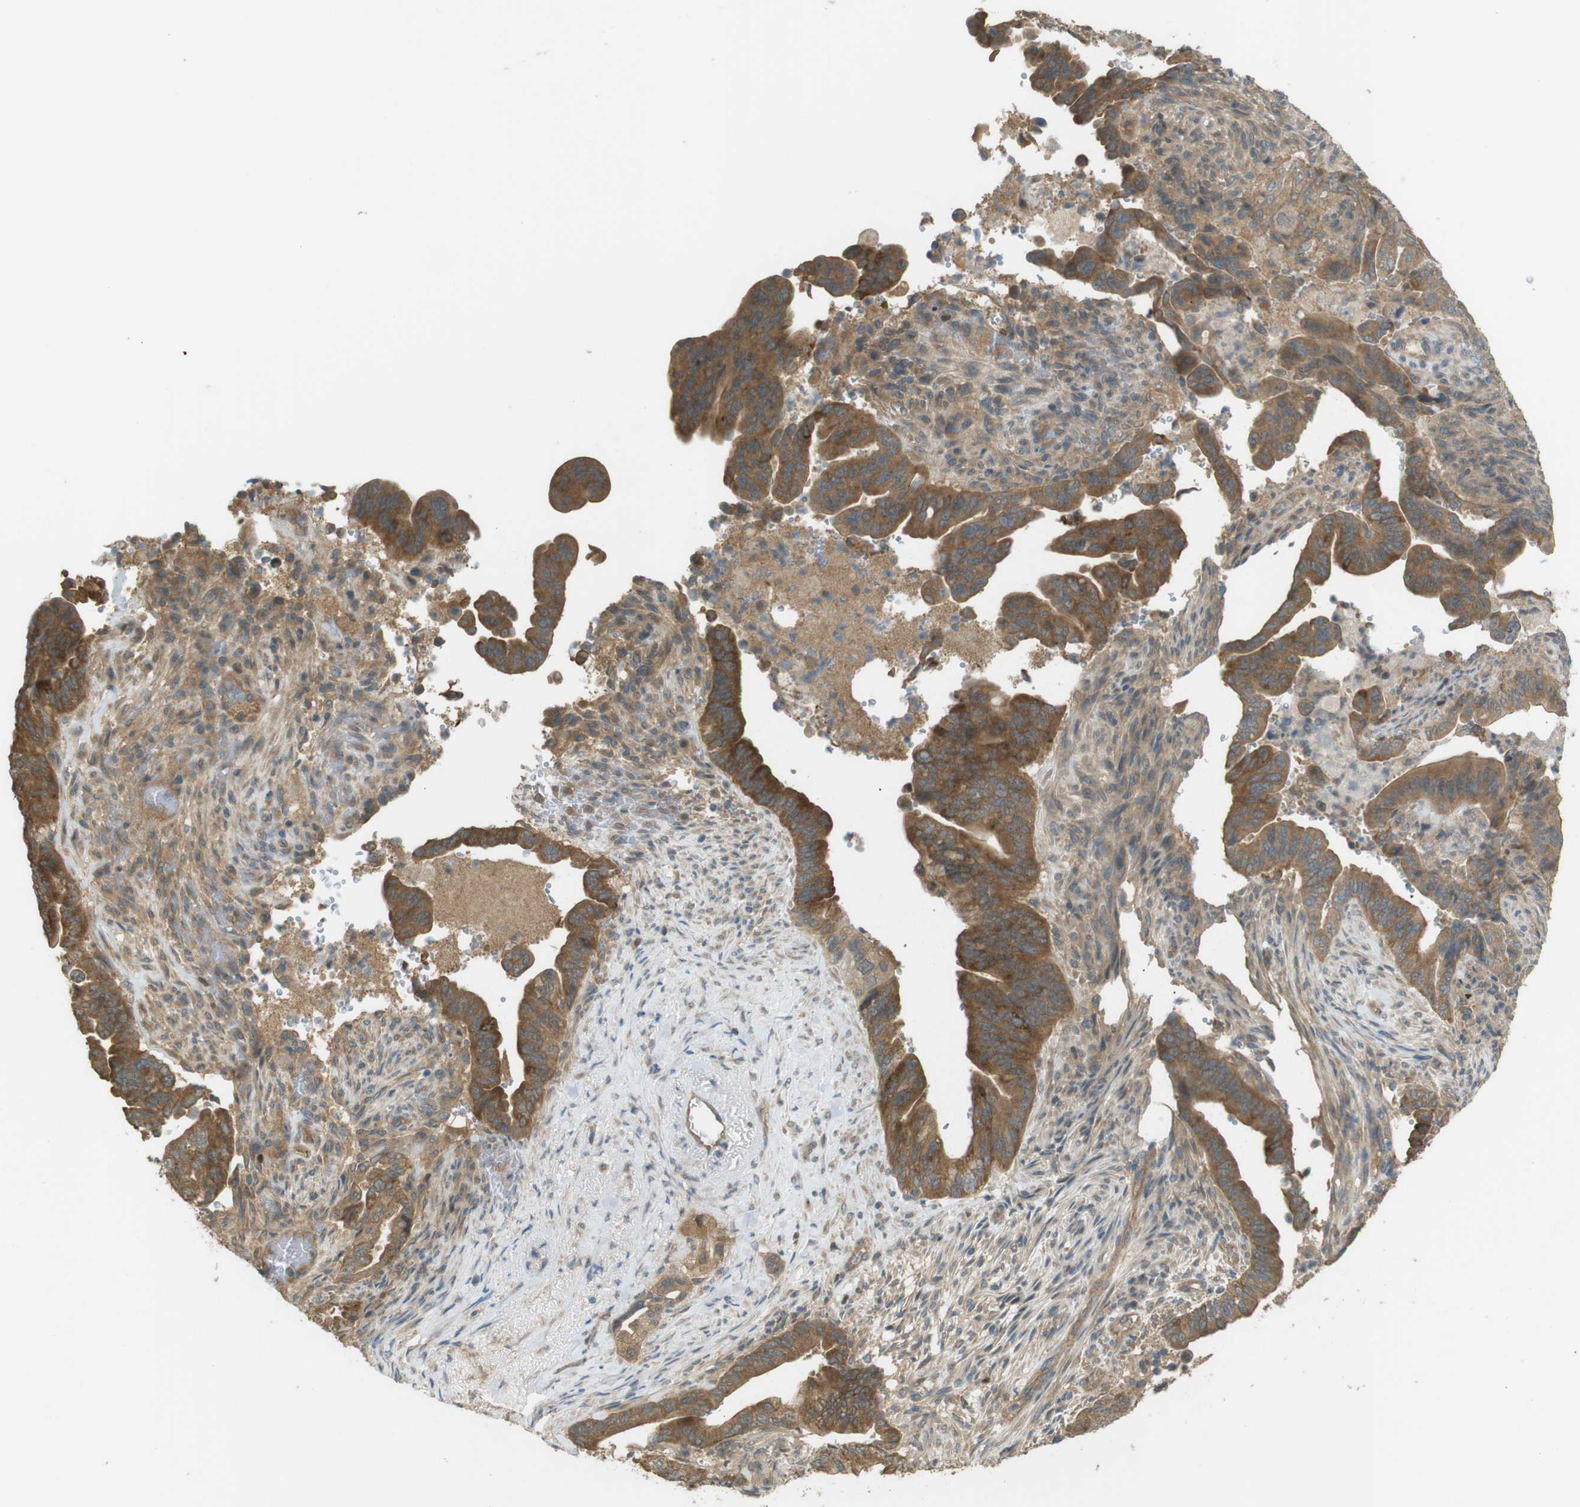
{"staining": {"intensity": "strong", "quantity": ">75%", "location": "cytoplasmic/membranous"}, "tissue": "pancreatic cancer", "cell_type": "Tumor cells", "image_type": "cancer", "snomed": [{"axis": "morphology", "description": "Adenocarcinoma, NOS"}, {"axis": "topography", "description": "Pancreas"}], "caption": "This micrograph demonstrates IHC staining of human pancreatic adenocarcinoma, with high strong cytoplasmic/membranous positivity in about >75% of tumor cells.", "gene": "ZDHHC20", "patient": {"sex": "male", "age": 70}}